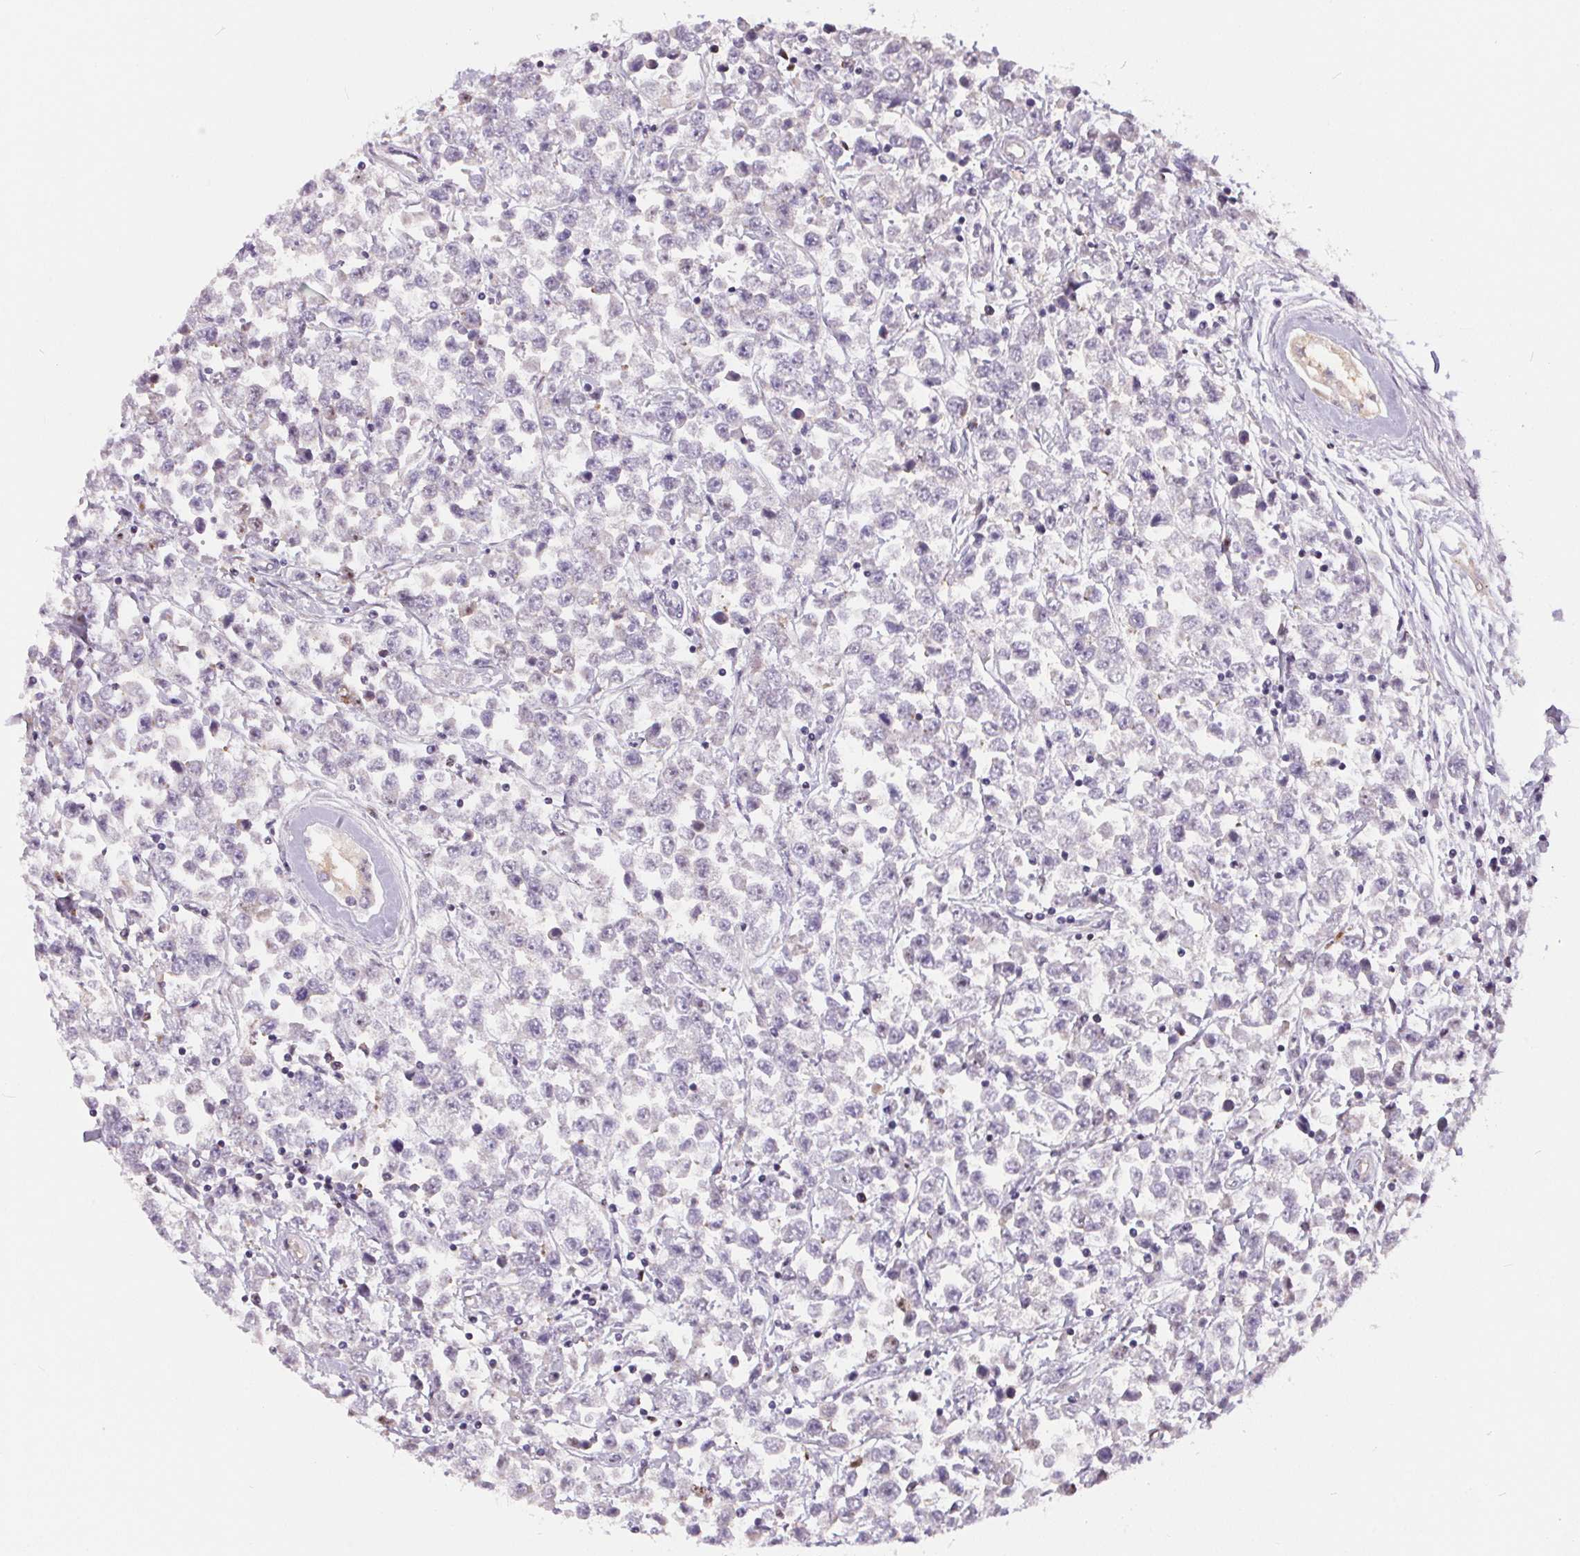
{"staining": {"intensity": "negative", "quantity": "none", "location": "none"}, "tissue": "testis cancer", "cell_type": "Tumor cells", "image_type": "cancer", "snomed": [{"axis": "morphology", "description": "Seminoma, NOS"}, {"axis": "topography", "description": "Testis"}], "caption": "There is no significant expression in tumor cells of testis seminoma. (DAB immunohistochemistry visualized using brightfield microscopy, high magnification).", "gene": "UNC13B", "patient": {"sex": "male", "age": 34}}